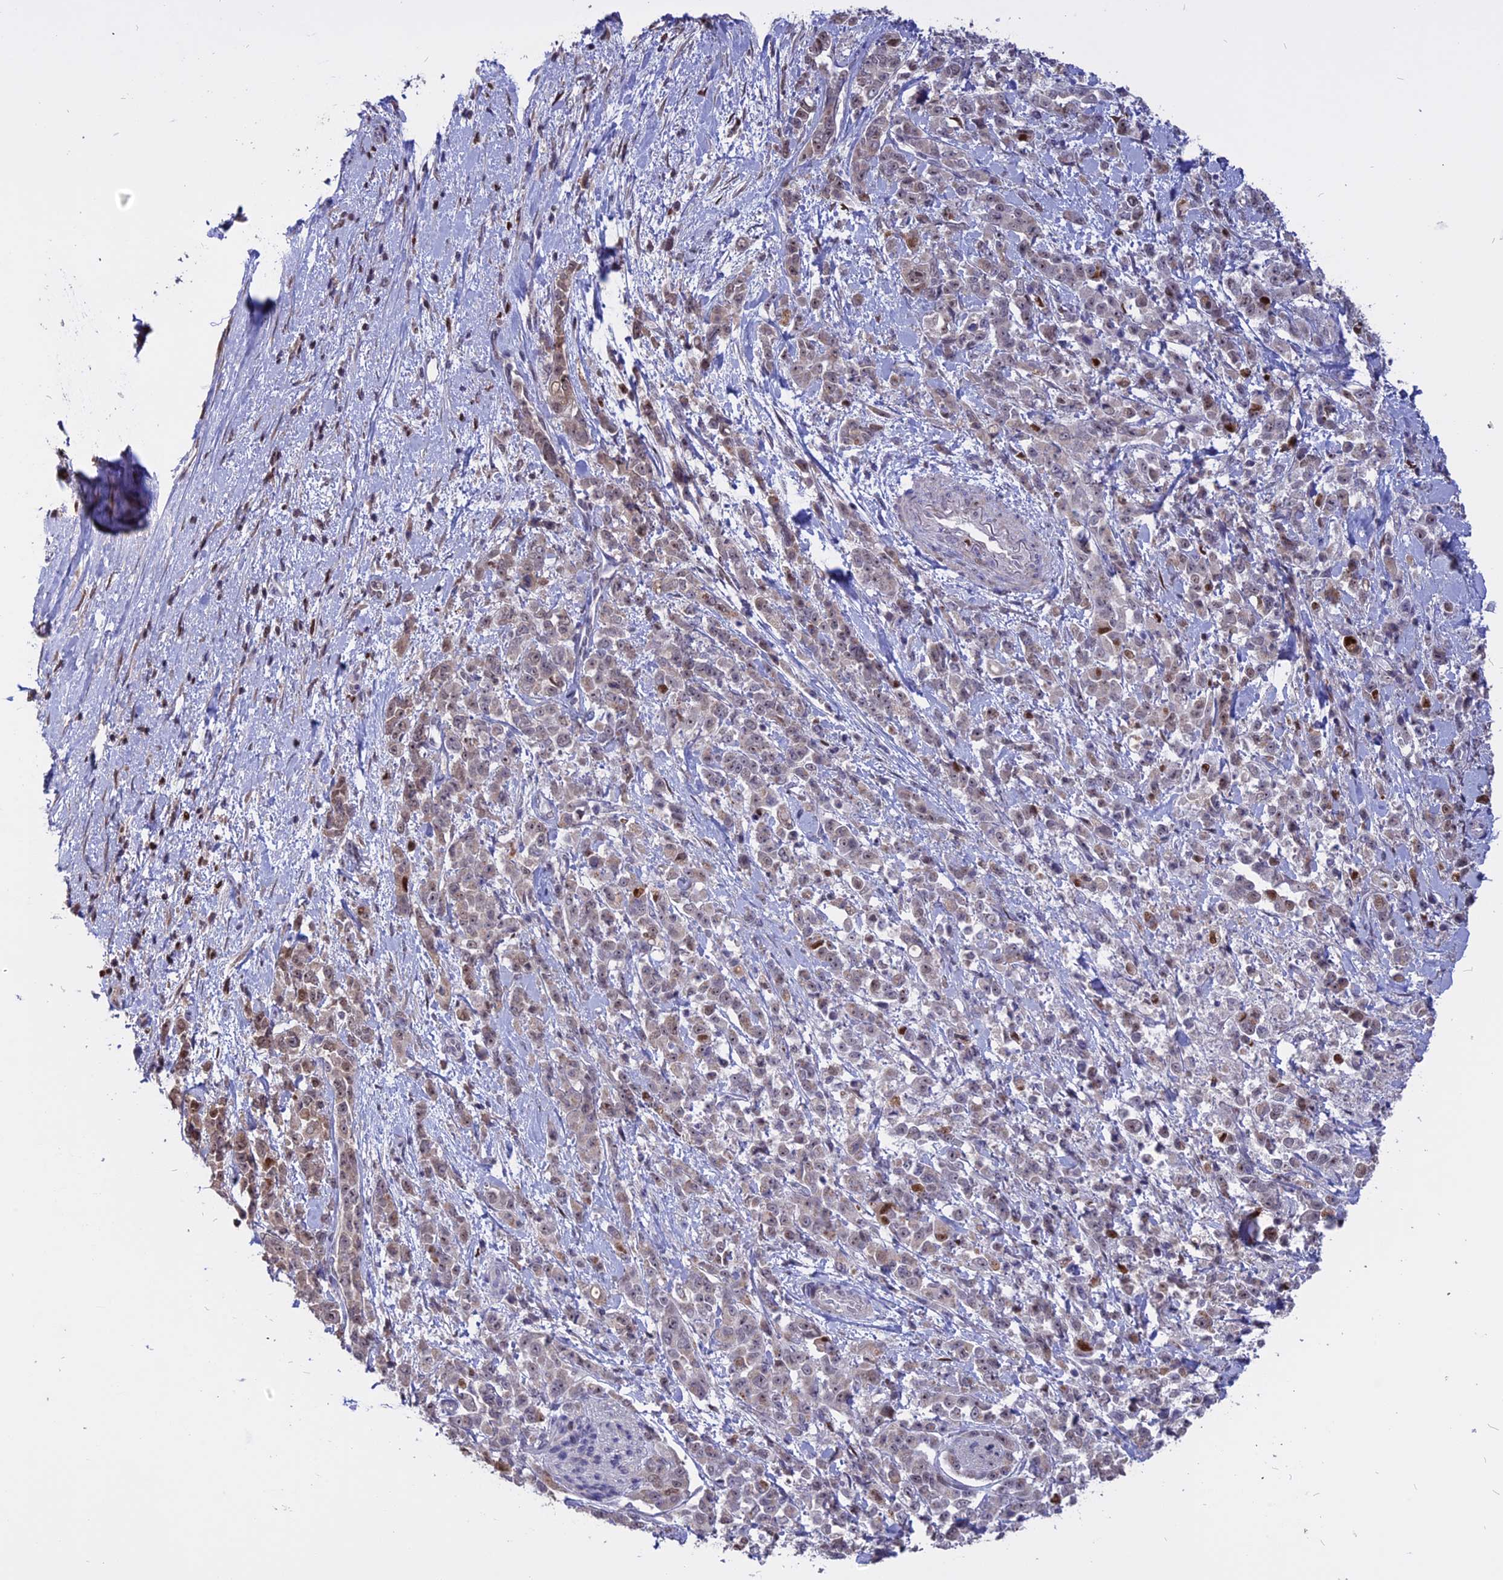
{"staining": {"intensity": "weak", "quantity": "25%-75%", "location": "cytoplasmic/membranous,nuclear"}, "tissue": "pancreatic cancer", "cell_type": "Tumor cells", "image_type": "cancer", "snomed": [{"axis": "morphology", "description": "Normal tissue, NOS"}, {"axis": "morphology", "description": "Adenocarcinoma, NOS"}, {"axis": "topography", "description": "Pancreas"}], "caption": "Pancreatic cancer stained for a protein (brown) shows weak cytoplasmic/membranous and nuclear positive positivity in approximately 25%-75% of tumor cells.", "gene": "TMEM263", "patient": {"sex": "female", "age": 64}}